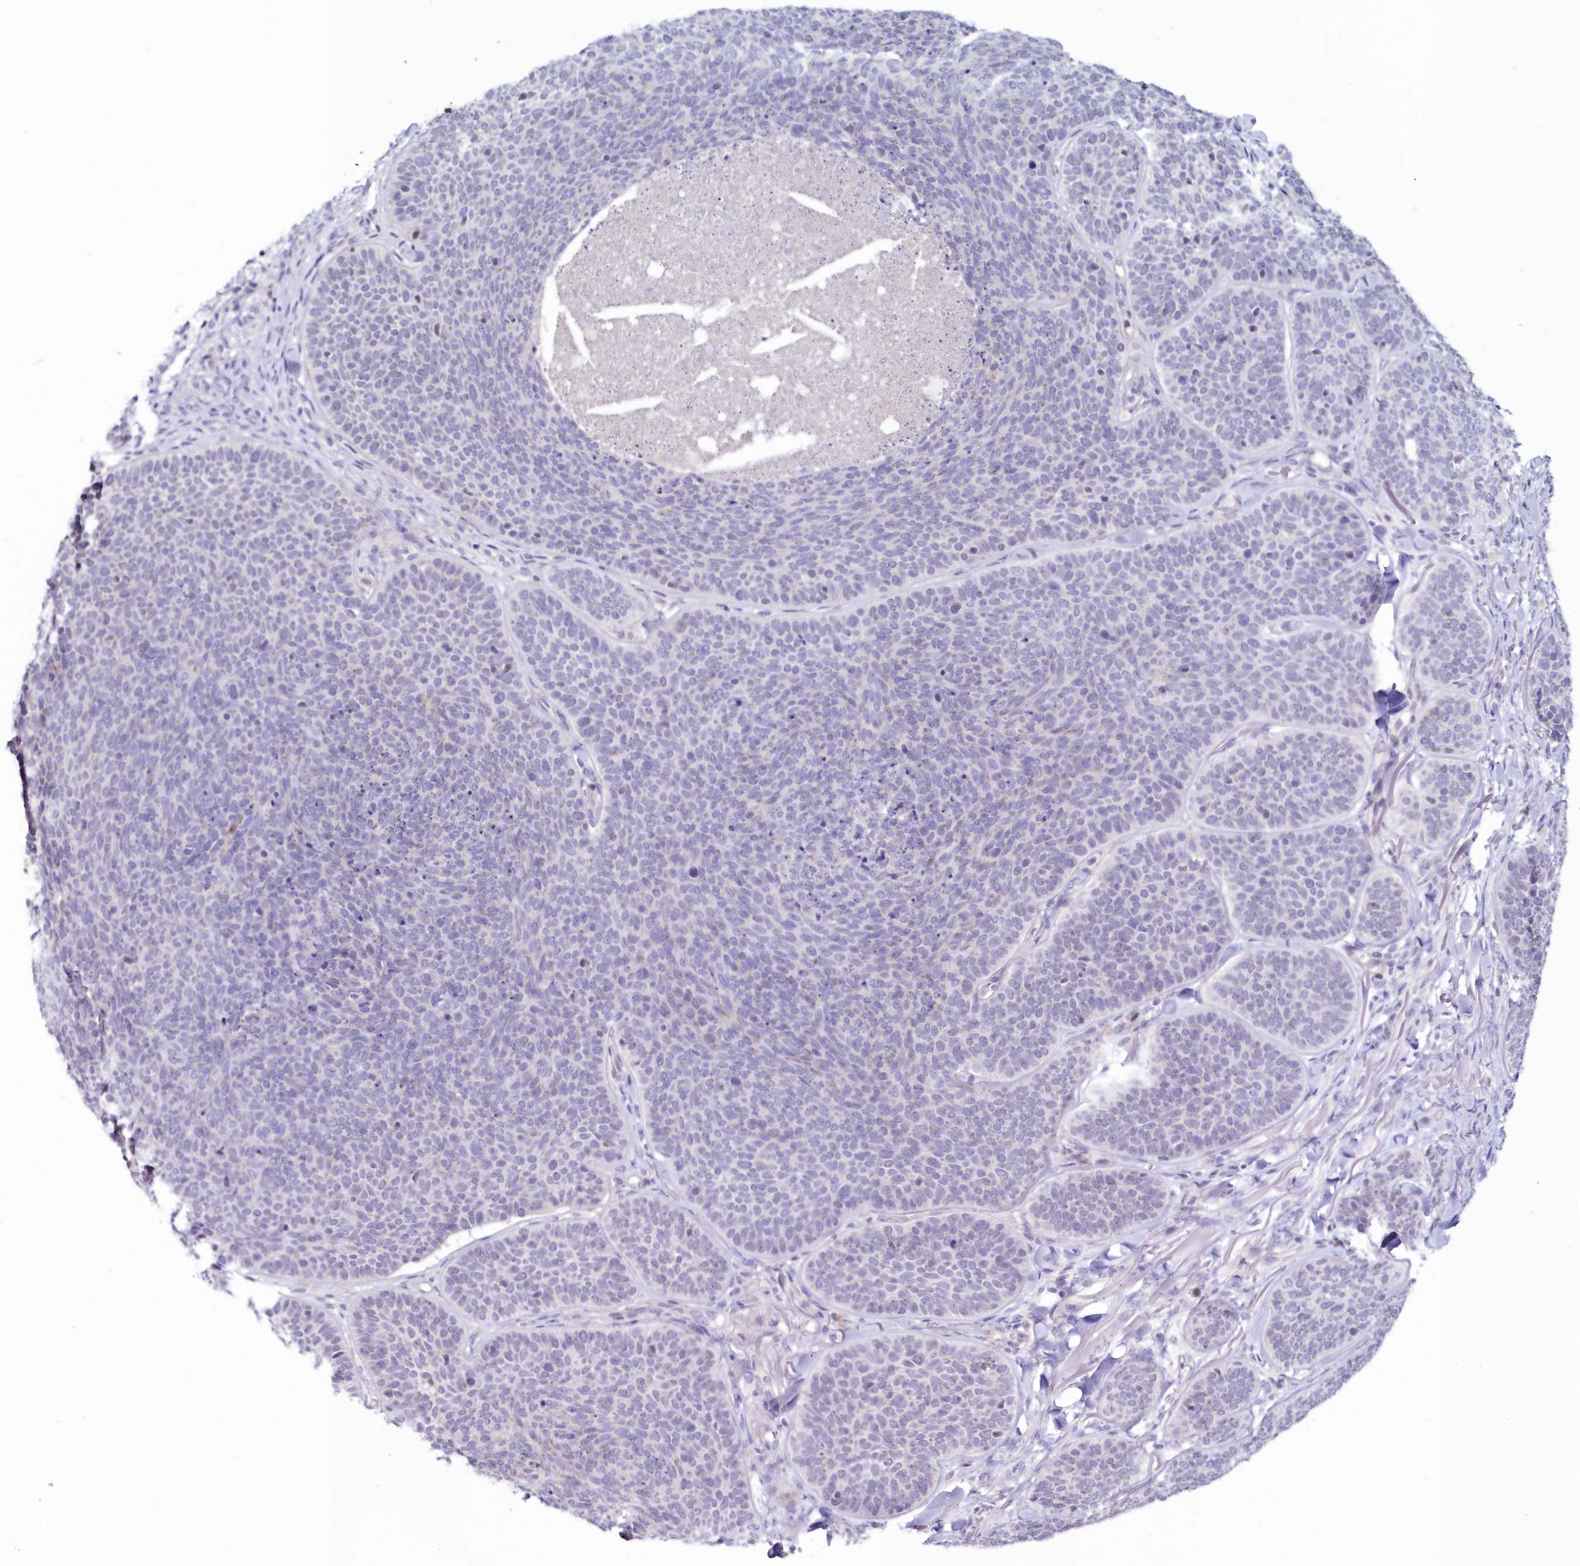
{"staining": {"intensity": "negative", "quantity": "none", "location": "none"}, "tissue": "skin cancer", "cell_type": "Tumor cells", "image_type": "cancer", "snomed": [{"axis": "morphology", "description": "Basal cell carcinoma"}, {"axis": "topography", "description": "Skin"}], "caption": "High magnification brightfield microscopy of skin cancer stained with DAB (brown) and counterstained with hematoxylin (blue): tumor cells show no significant positivity.", "gene": "SNED1", "patient": {"sex": "male", "age": 85}}